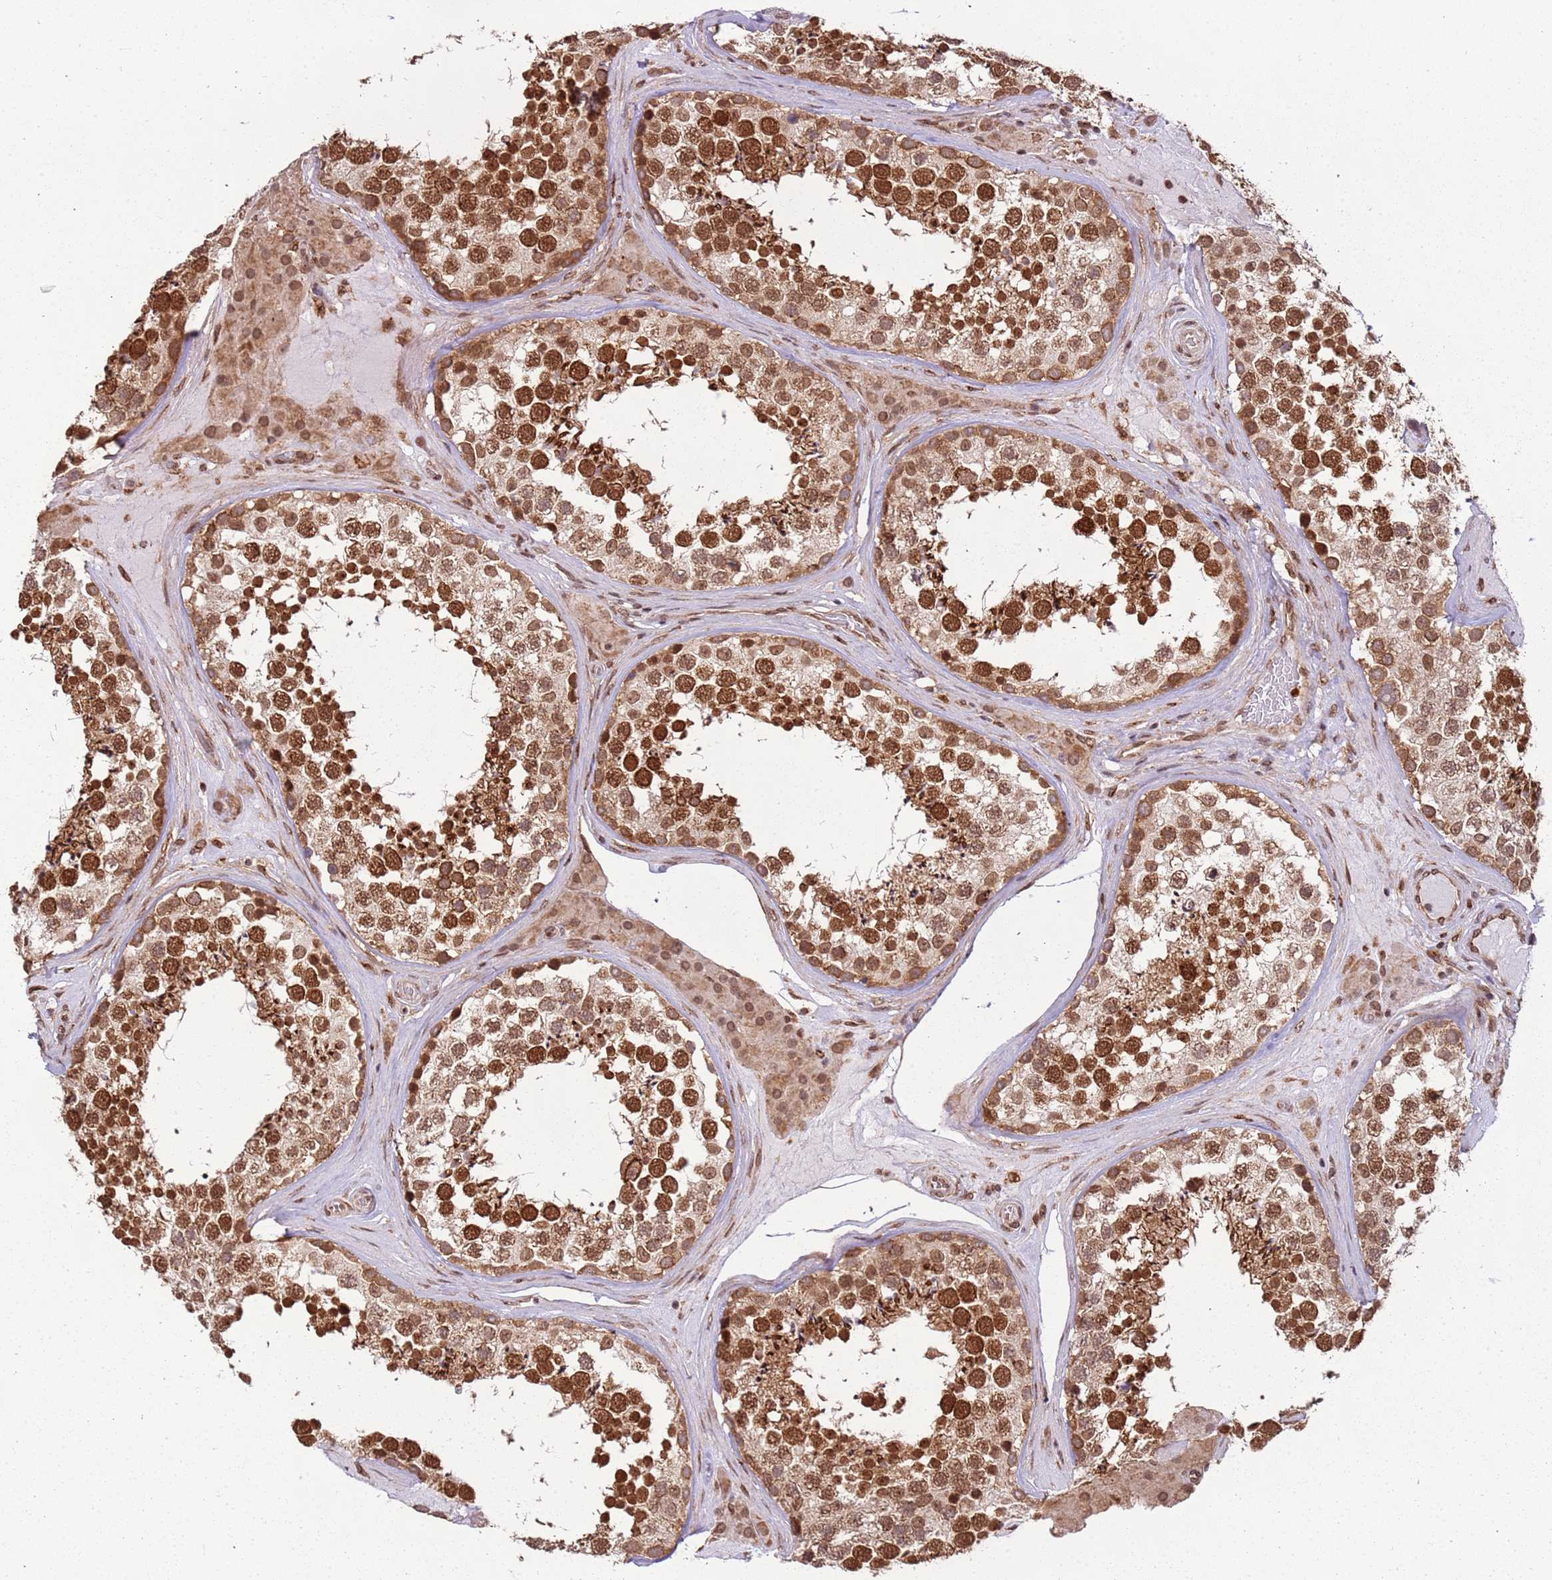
{"staining": {"intensity": "strong", "quantity": ">75%", "location": "cytoplasmic/membranous,nuclear"}, "tissue": "testis", "cell_type": "Cells in seminiferous ducts", "image_type": "normal", "snomed": [{"axis": "morphology", "description": "Normal tissue, NOS"}, {"axis": "topography", "description": "Testis"}], "caption": "IHC histopathology image of benign testis: human testis stained using immunohistochemistry (IHC) displays high levels of strong protein expression localized specifically in the cytoplasmic/membranous,nuclear of cells in seminiferous ducts, appearing as a cytoplasmic/membranous,nuclear brown color.", "gene": "CEP170", "patient": {"sex": "male", "age": 46}}